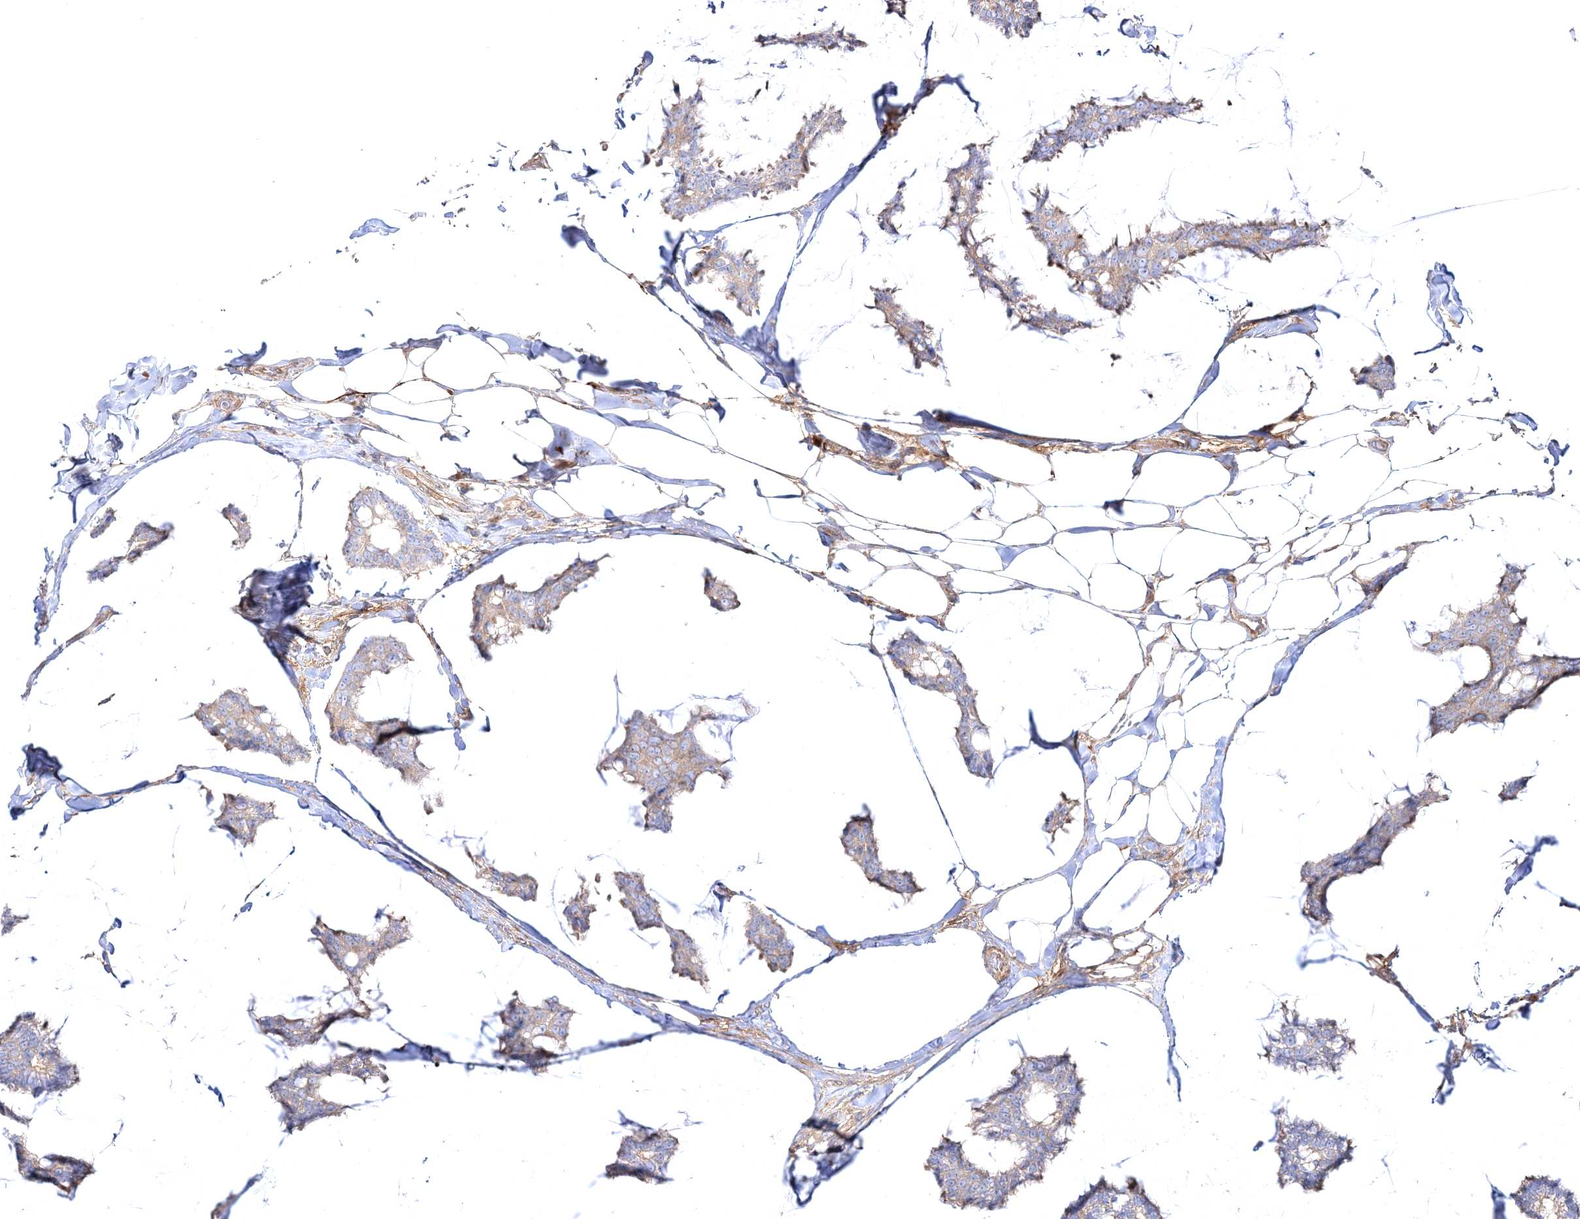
{"staining": {"intensity": "weak", "quantity": "25%-75%", "location": "cytoplasmic/membranous"}, "tissue": "breast cancer", "cell_type": "Tumor cells", "image_type": "cancer", "snomed": [{"axis": "morphology", "description": "Duct carcinoma"}, {"axis": "topography", "description": "Breast"}], "caption": "Protein expression by immunohistochemistry shows weak cytoplasmic/membranous positivity in about 25%-75% of tumor cells in breast cancer. (Brightfield microscopy of DAB IHC at high magnification).", "gene": "ZSWIM6", "patient": {"sex": "female", "age": 93}}